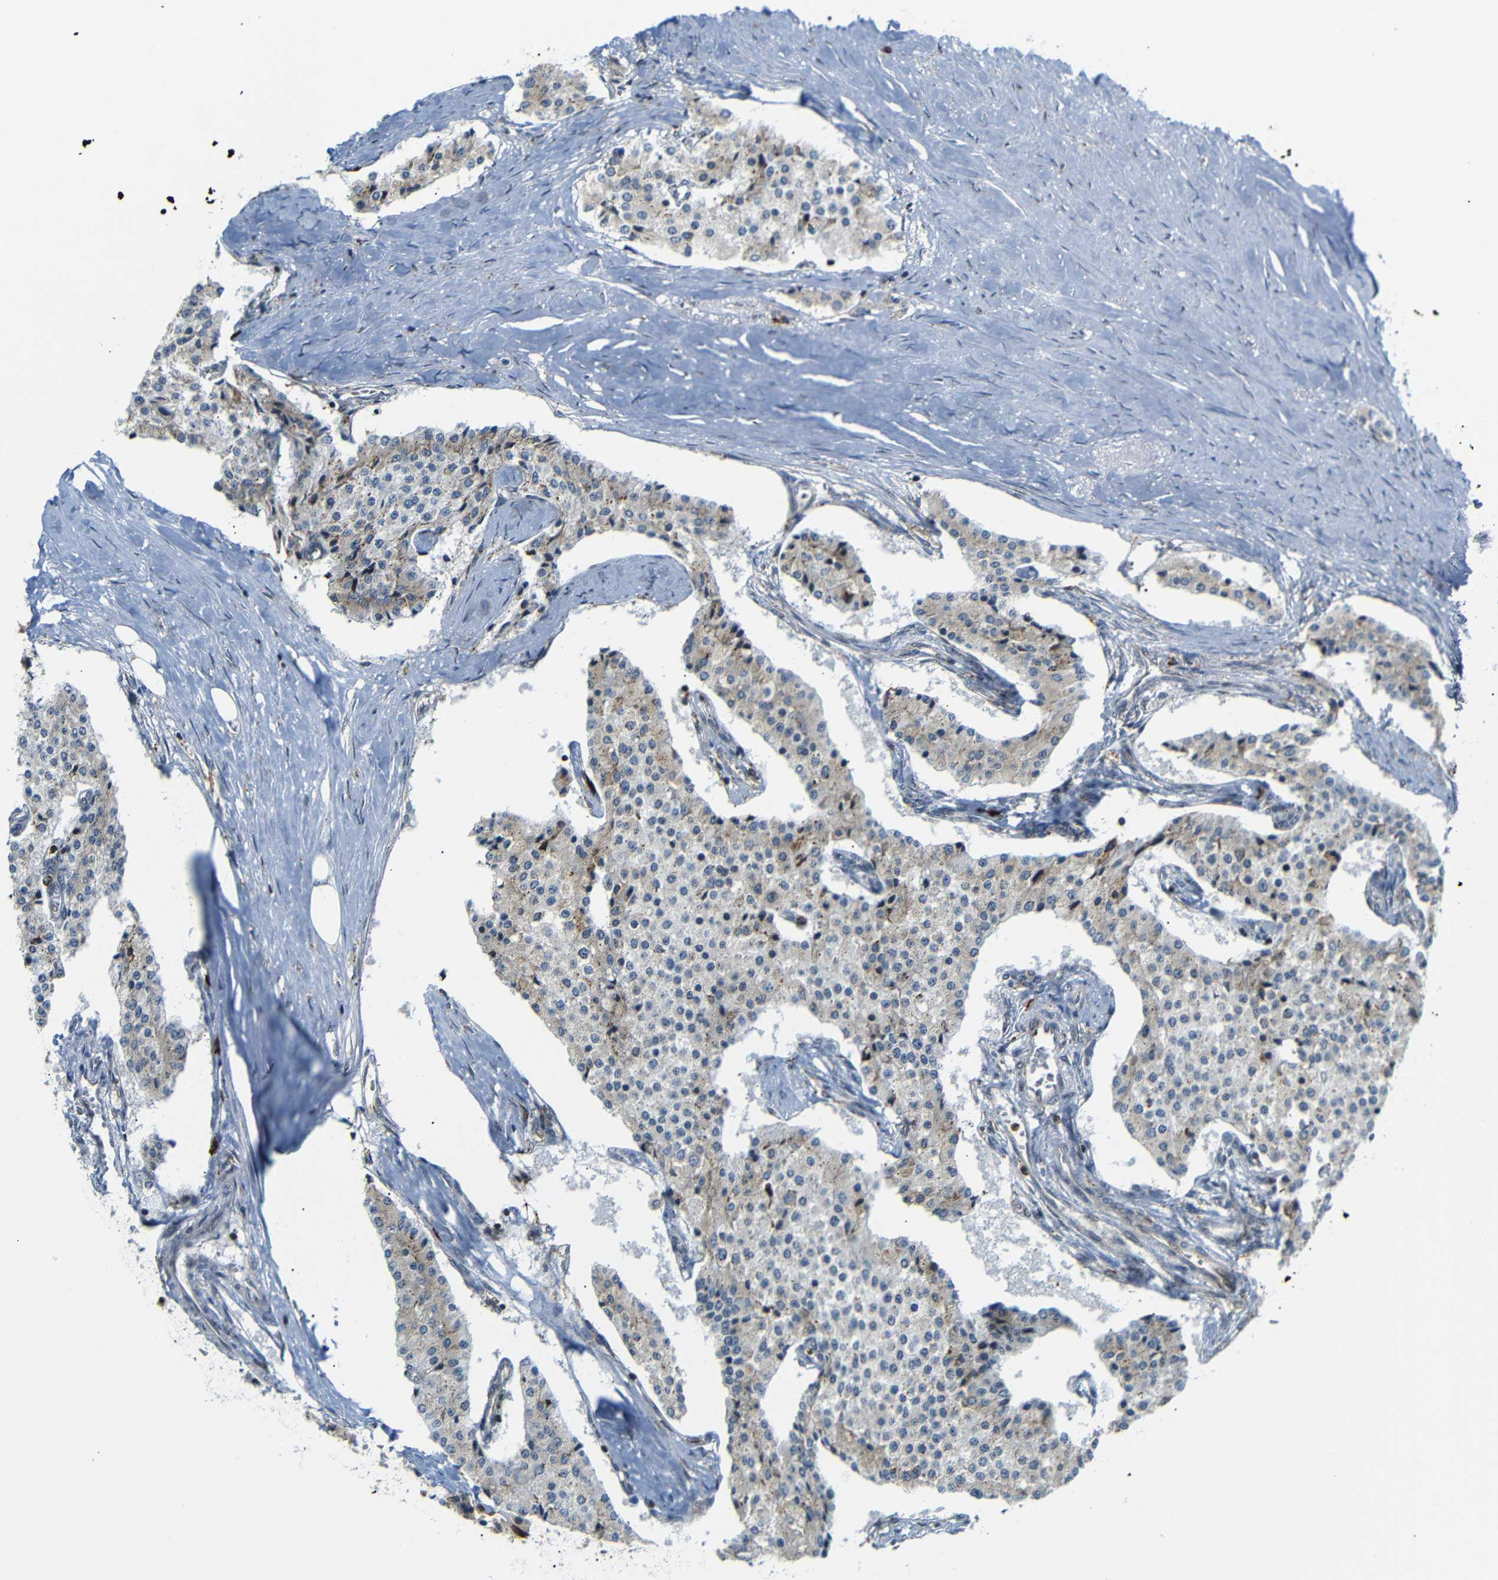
{"staining": {"intensity": "weak", "quantity": "<25%", "location": "cytoplasmic/membranous"}, "tissue": "carcinoid", "cell_type": "Tumor cells", "image_type": "cancer", "snomed": [{"axis": "morphology", "description": "Carcinoid, malignant, NOS"}, {"axis": "topography", "description": "Colon"}], "caption": "DAB immunohistochemical staining of human carcinoid (malignant) displays no significant expression in tumor cells.", "gene": "SPCS2", "patient": {"sex": "female", "age": 52}}